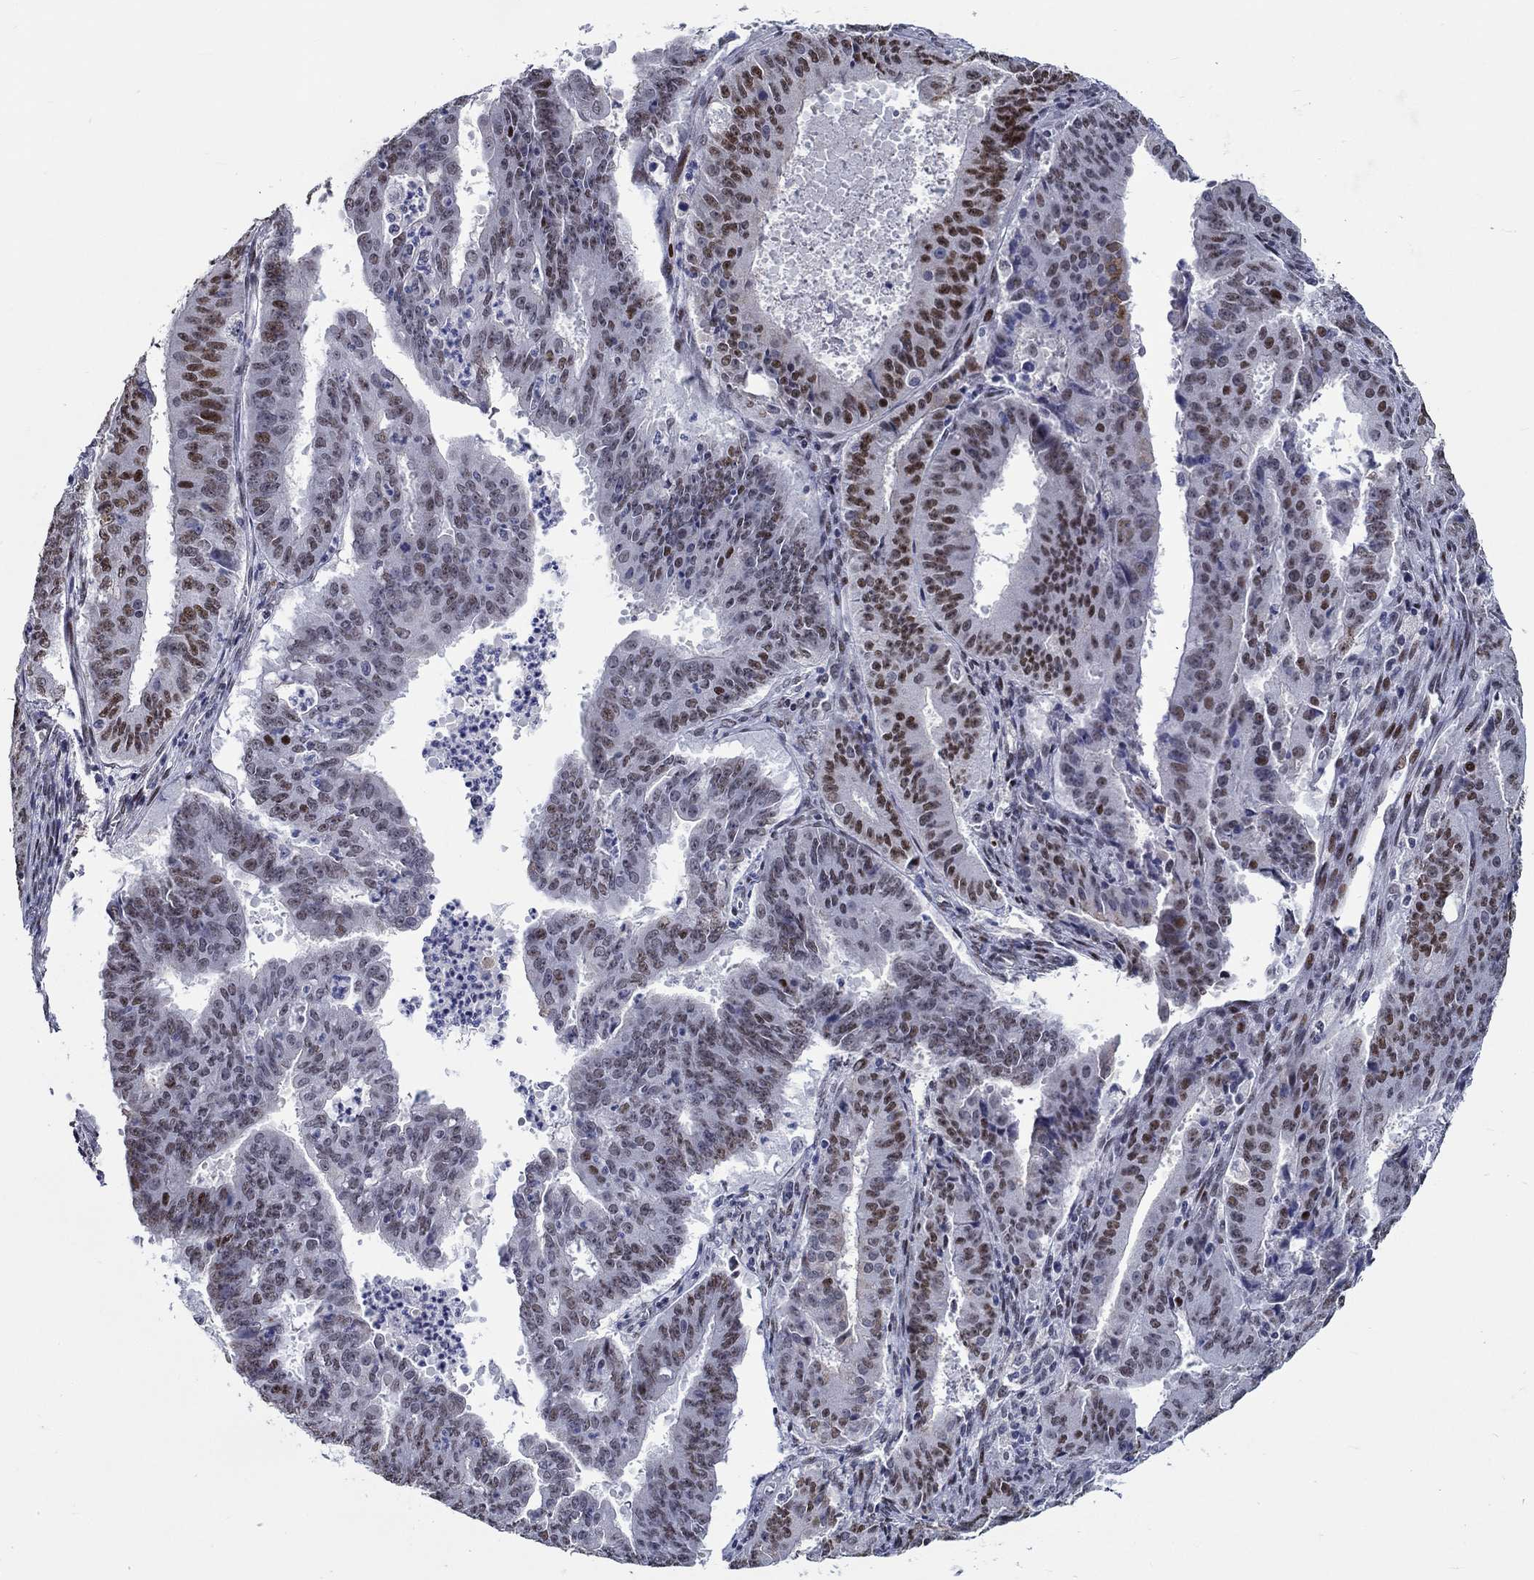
{"staining": {"intensity": "strong", "quantity": "25%-75%", "location": "nuclear"}, "tissue": "ovarian cancer", "cell_type": "Tumor cells", "image_type": "cancer", "snomed": [{"axis": "morphology", "description": "Carcinoma, endometroid"}, {"axis": "topography", "description": "Ovary"}], "caption": "An image of human endometroid carcinoma (ovarian) stained for a protein exhibits strong nuclear brown staining in tumor cells.", "gene": "GATA2", "patient": {"sex": "female", "age": 42}}